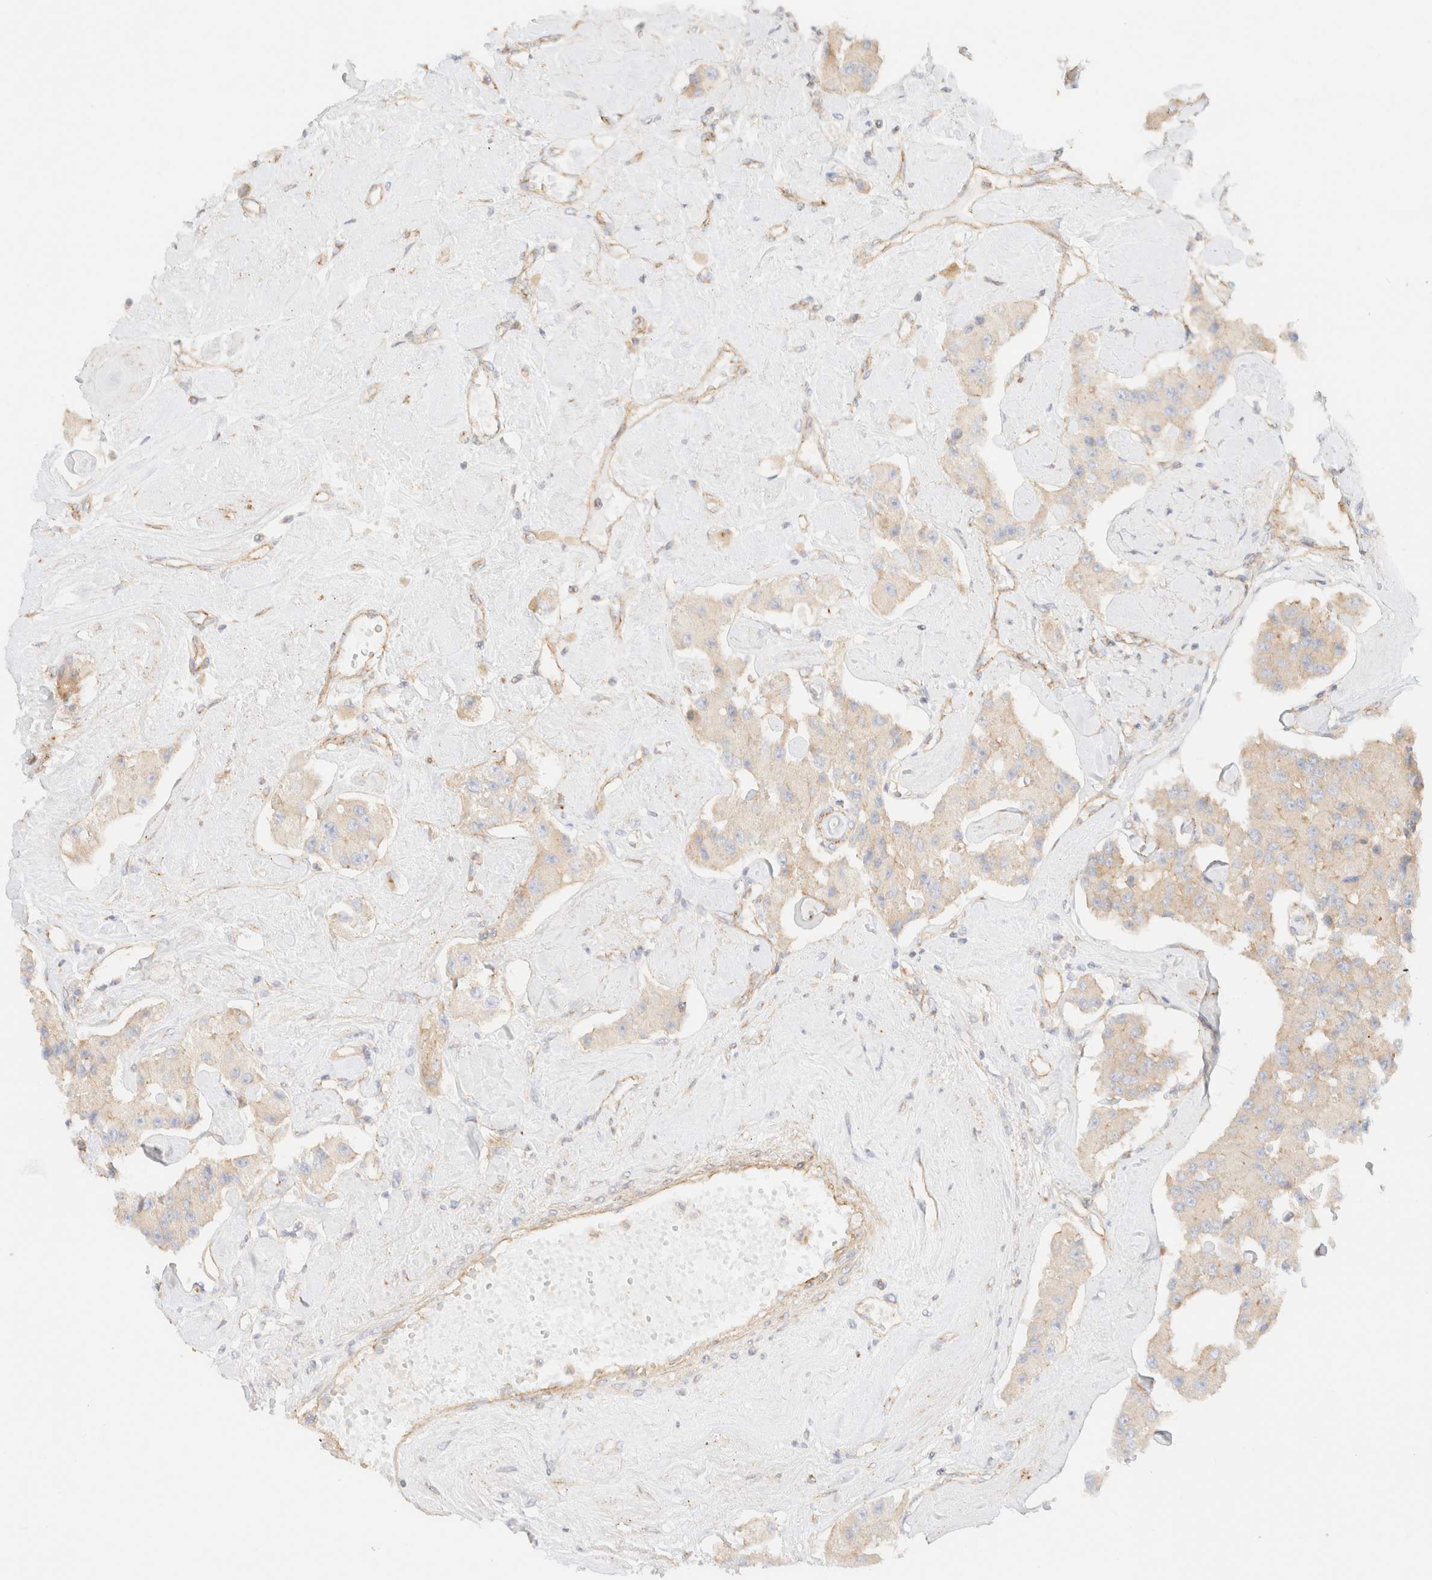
{"staining": {"intensity": "negative", "quantity": "none", "location": "none"}, "tissue": "carcinoid", "cell_type": "Tumor cells", "image_type": "cancer", "snomed": [{"axis": "morphology", "description": "Carcinoid, malignant, NOS"}, {"axis": "topography", "description": "Pancreas"}], "caption": "A micrograph of human carcinoid (malignant) is negative for staining in tumor cells.", "gene": "MYO10", "patient": {"sex": "male", "age": 41}}